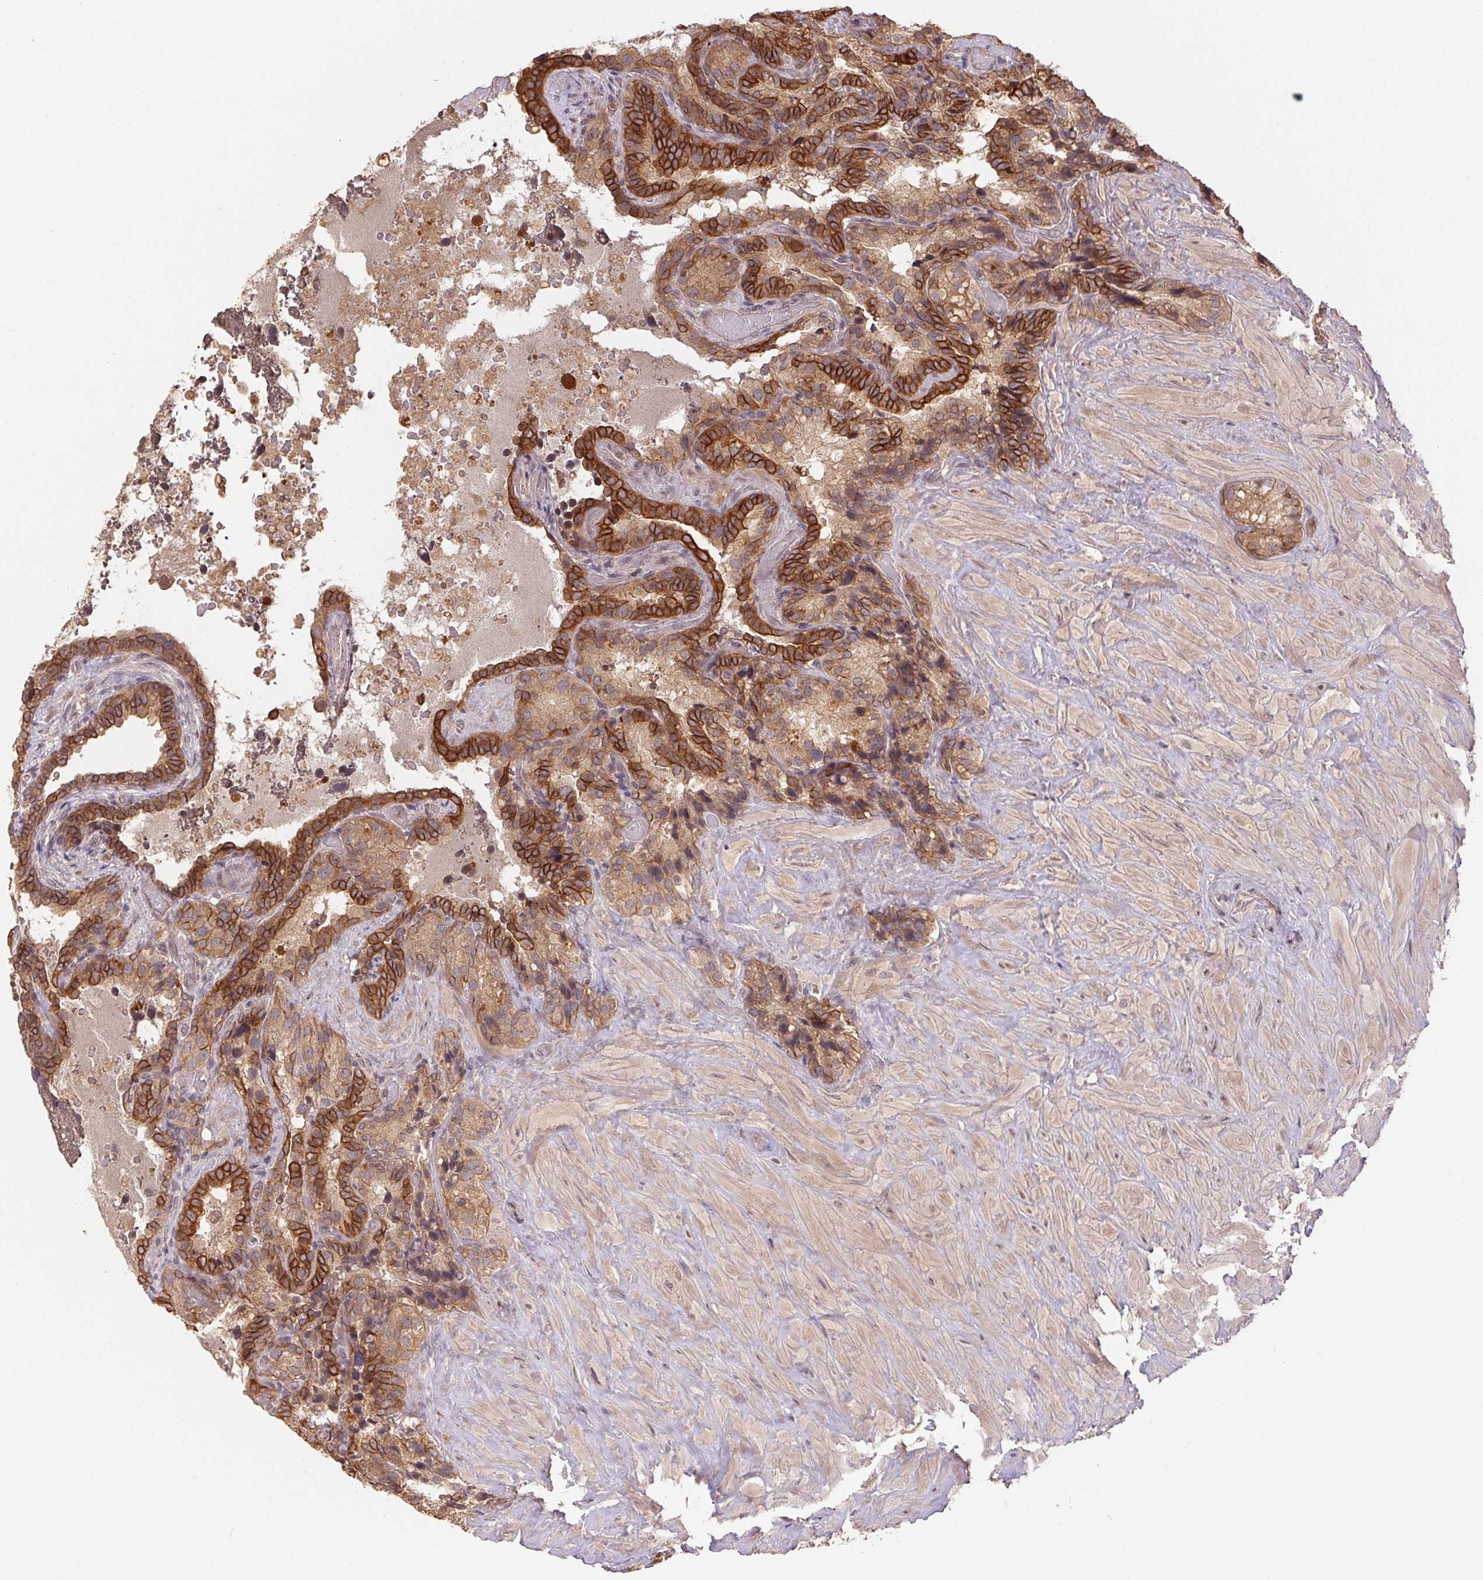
{"staining": {"intensity": "strong", "quantity": "25%-75%", "location": "cytoplasmic/membranous"}, "tissue": "seminal vesicle", "cell_type": "Glandular cells", "image_type": "normal", "snomed": [{"axis": "morphology", "description": "Normal tissue, NOS"}, {"axis": "topography", "description": "Seminal veicle"}], "caption": "Strong cytoplasmic/membranous positivity is seen in approximately 25%-75% of glandular cells in normal seminal vesicle.", "gene": "MAPKAPK2", "patient": {"sex": "male", "age": 60}}